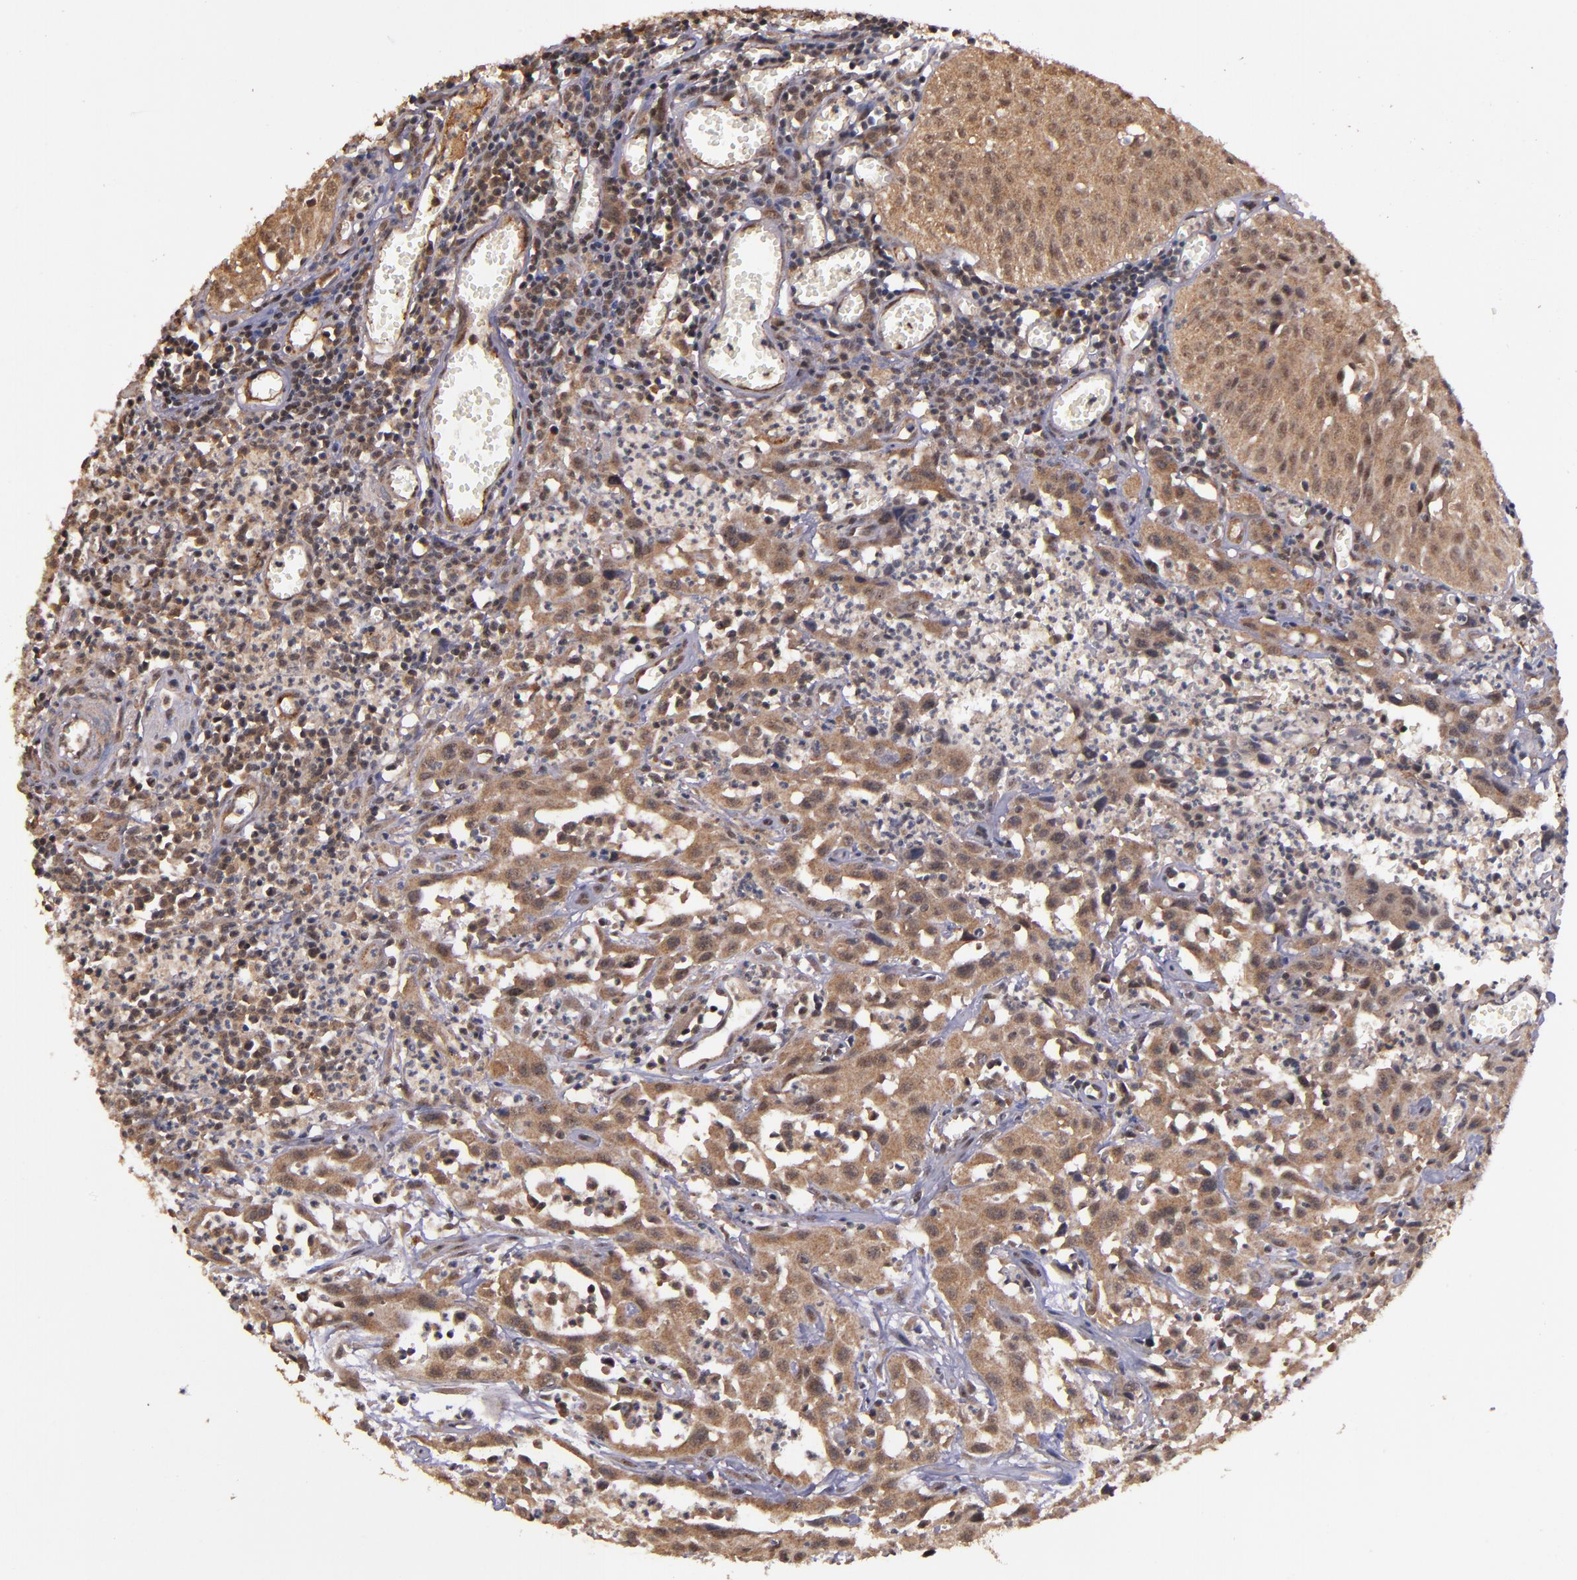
{"staining": {"intensity": "strong", "quantity": ">75%", "location": "cytoplasmic/membranous"}, "tissue": "urothelial cancer", "cell_type": "Tumor cells", "image_type": "cancer", "snomed": [{"axis": "morphology", "description": "Urothelial carcinoma, High grade"}, {"axis": "topography", "description": "Urinary bladder"}], "caption": "This is an image of immunohistochemistry staining of urothelial cancer, which shows strong positivity in the cytoplasmic/membranous of tumor cells.", "gene": "RIOK3", "patient": {"sex": "male", "age": 66}}